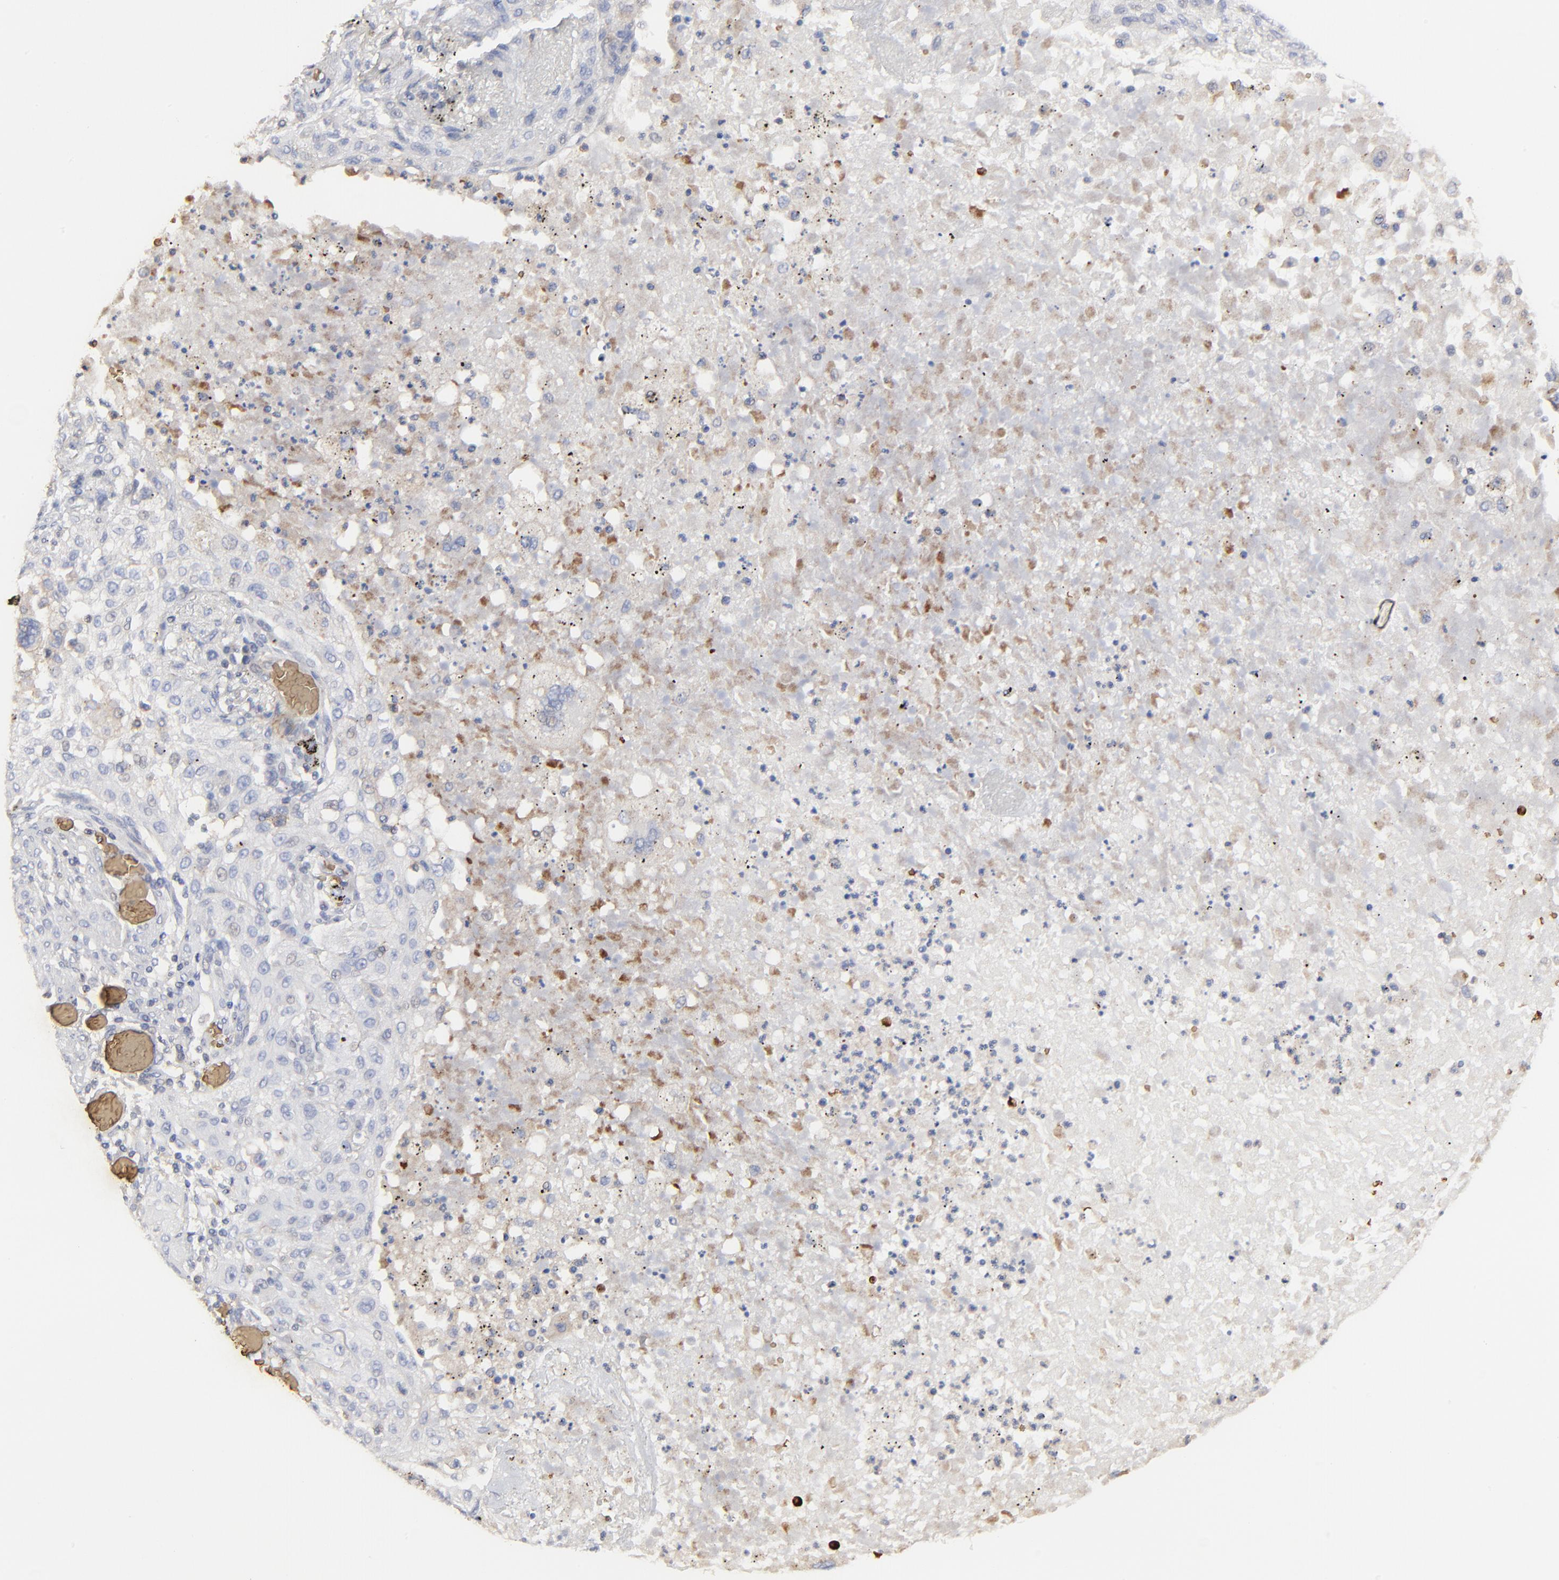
{"staining": {"intensity": "negative", "quantity": "none", "location": "none"}, "tissue": "lung cancer", "cell_type": "Tumor cells", "image_type": "cancer", "snomed": [{"axis": "morphology", "description": "Squamous cell carcinoma, NOS"}, {"axis": "topography", "description": "Lung"}], "caption": "This histopathology image is of lung cancer stained with immunohistochemistry (IHC) to label a protein in brown with the nuclei are counter-stained blue. There is no expression in tumor cells.", "gene": "PAG1", "patient": {"sex": "female", "age": 47}}